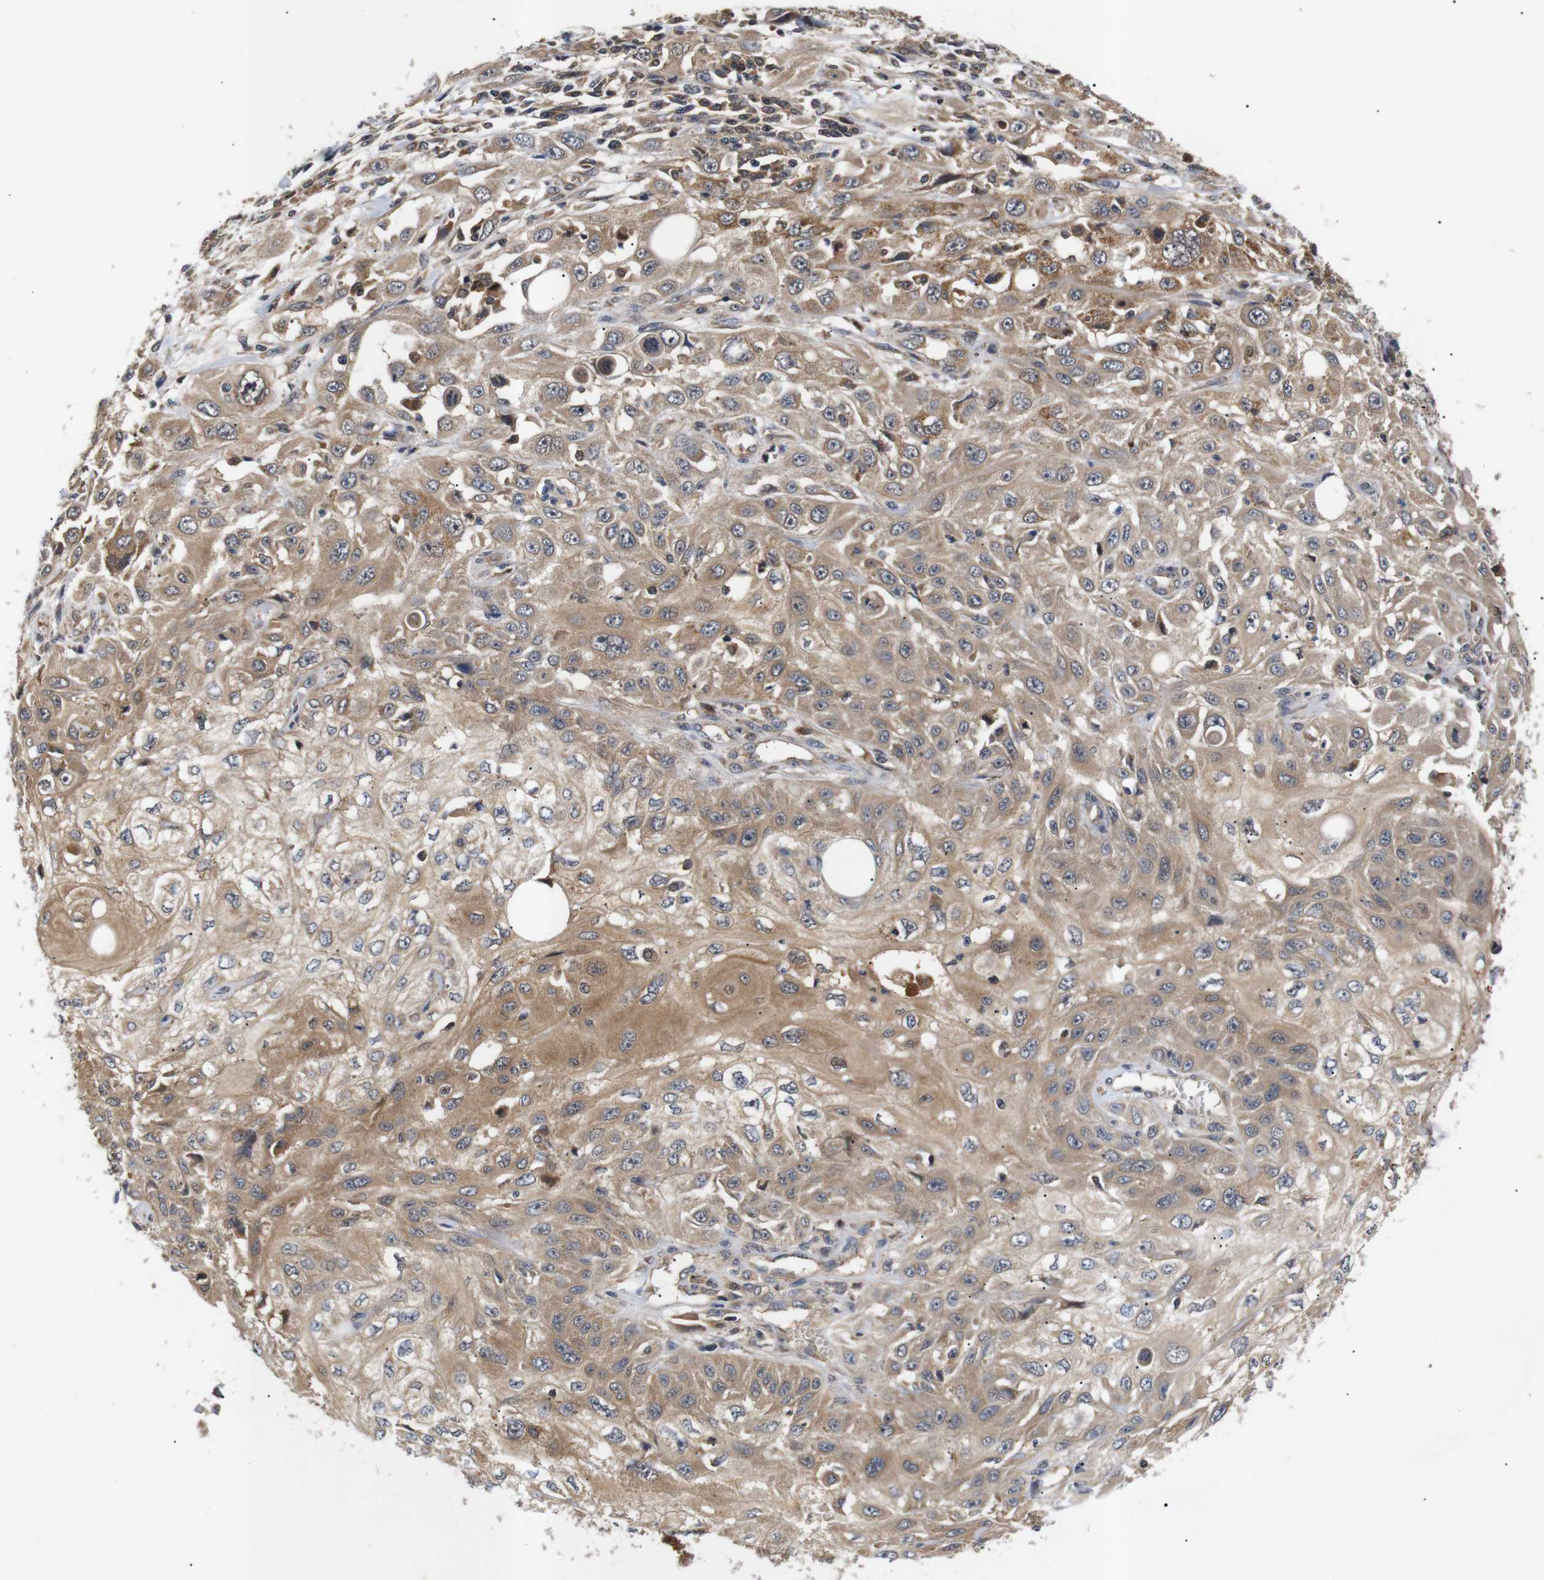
{"staining": {"intensity": "moderate", "quantity": ">75%", "location": "cytoplasmic/membranous"}, "tissue": "skin cancer", "cell_type": "Tumor cells", "image_type": "cancer", "snomed": [{"axis": "morphology", "description": "Squamous cell carcinoma, NOS"}, {"axis": "topography", "description": "Skin"}], "caption": "IHC histopathology image of neoplastic tissue: skin squamous cell carcinoma stained using IHC exhibits medium levels of moderate protein expression localized specifically in the cytoplasmic/membranous of tumor cells, appearing as a cytoplasmic/membranous brown color.", "gene": "RIPK1", "patient": {"sex": "male", "age": 75}}